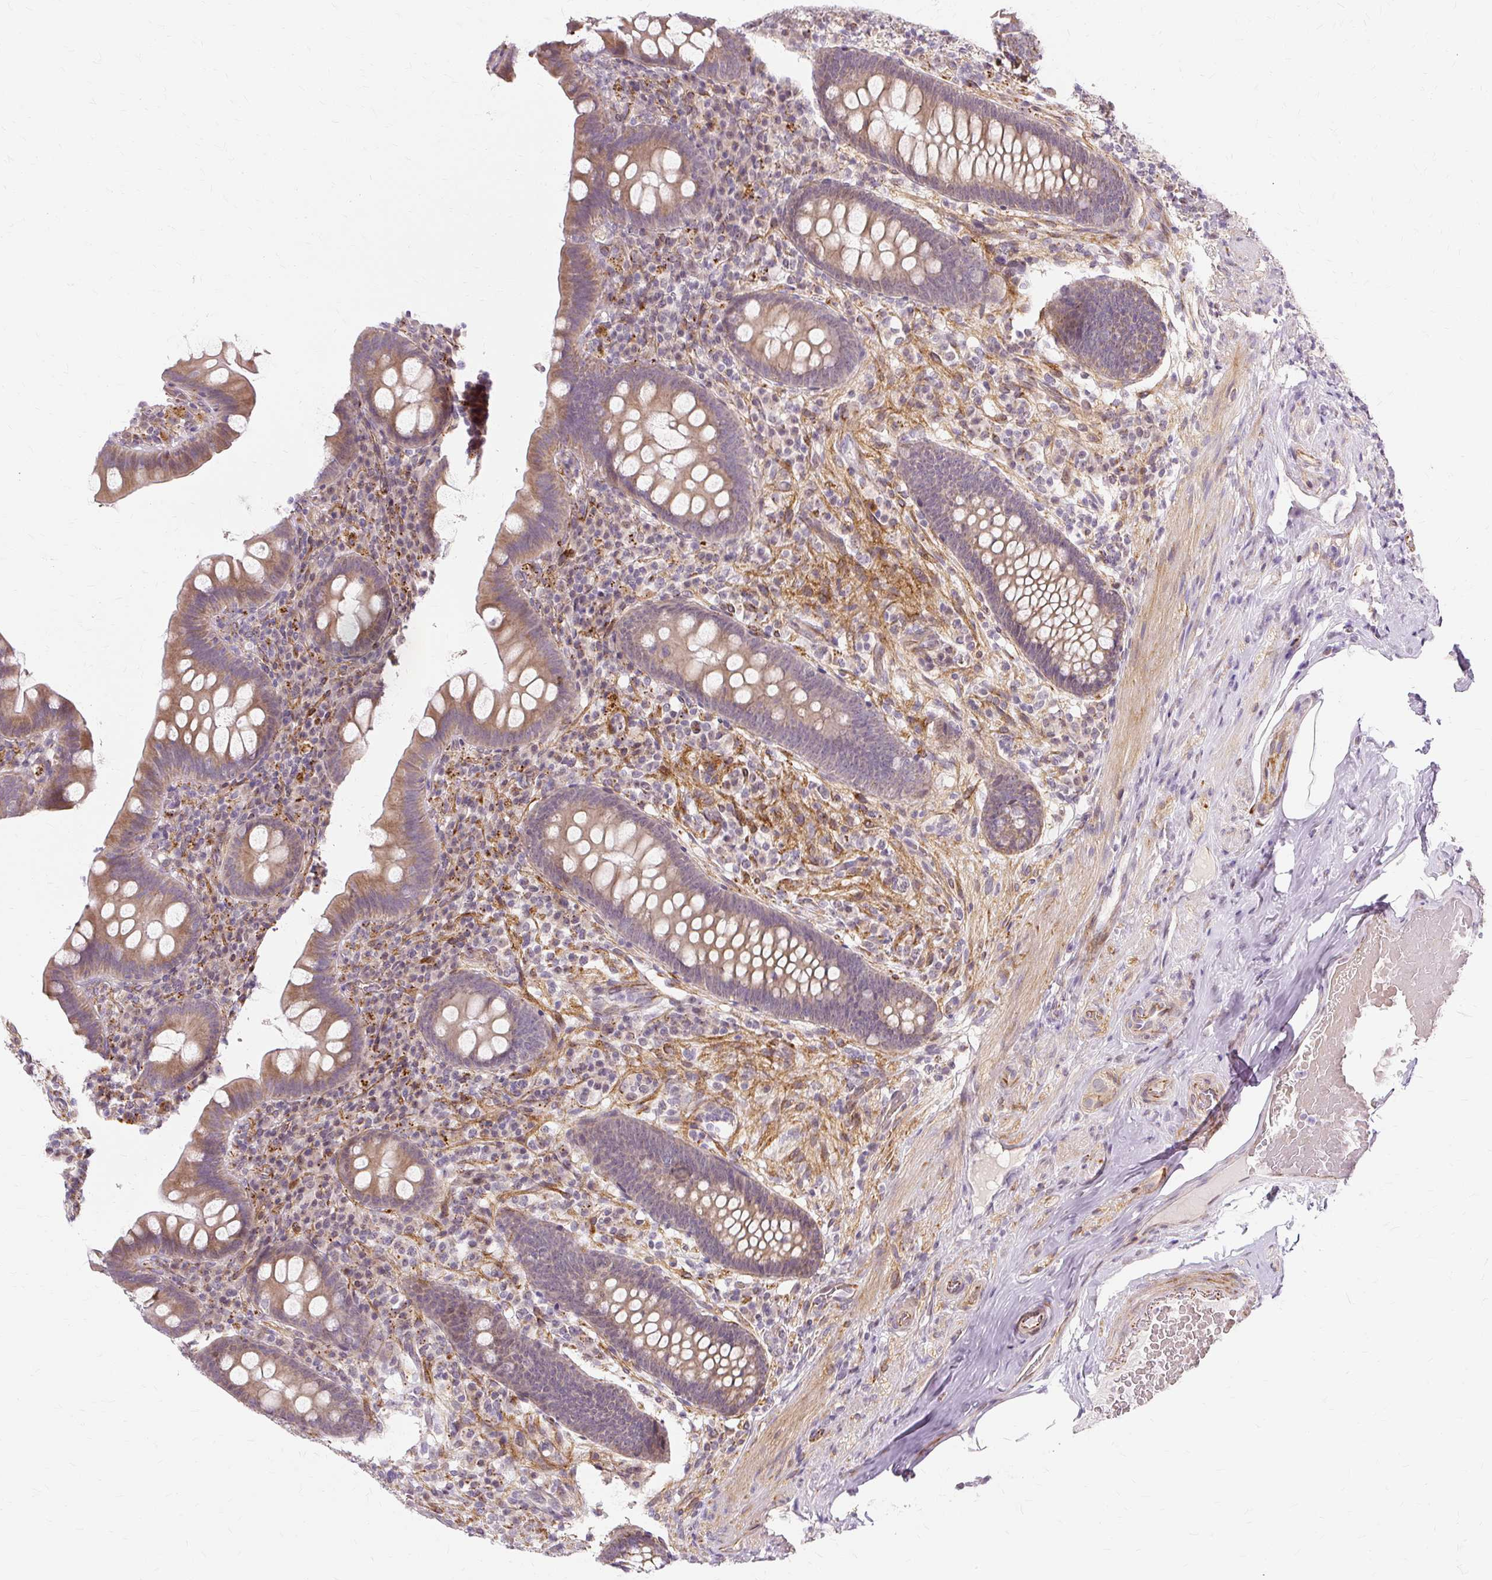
{"staining": {"intensity": "moderate", "quantity": ">75%", "location": "cytoplasmic/membranous,nuclear"}, "tissue": "appendix", "cell_type": "Glandular cells", "image_type": "normal", "snomed": [{"axis": "morphology", "description": "Normal tissue, NOS"}, {"axis": "topography", "description": "Appendix"}], "caption": "Moderate cytoplasmic/membranous,nuclear staining is seen in approximately >75% of glandular cells in normal appendix.", "gene": "MMACHC", "patient": {"sex": "male", "age": 71}}